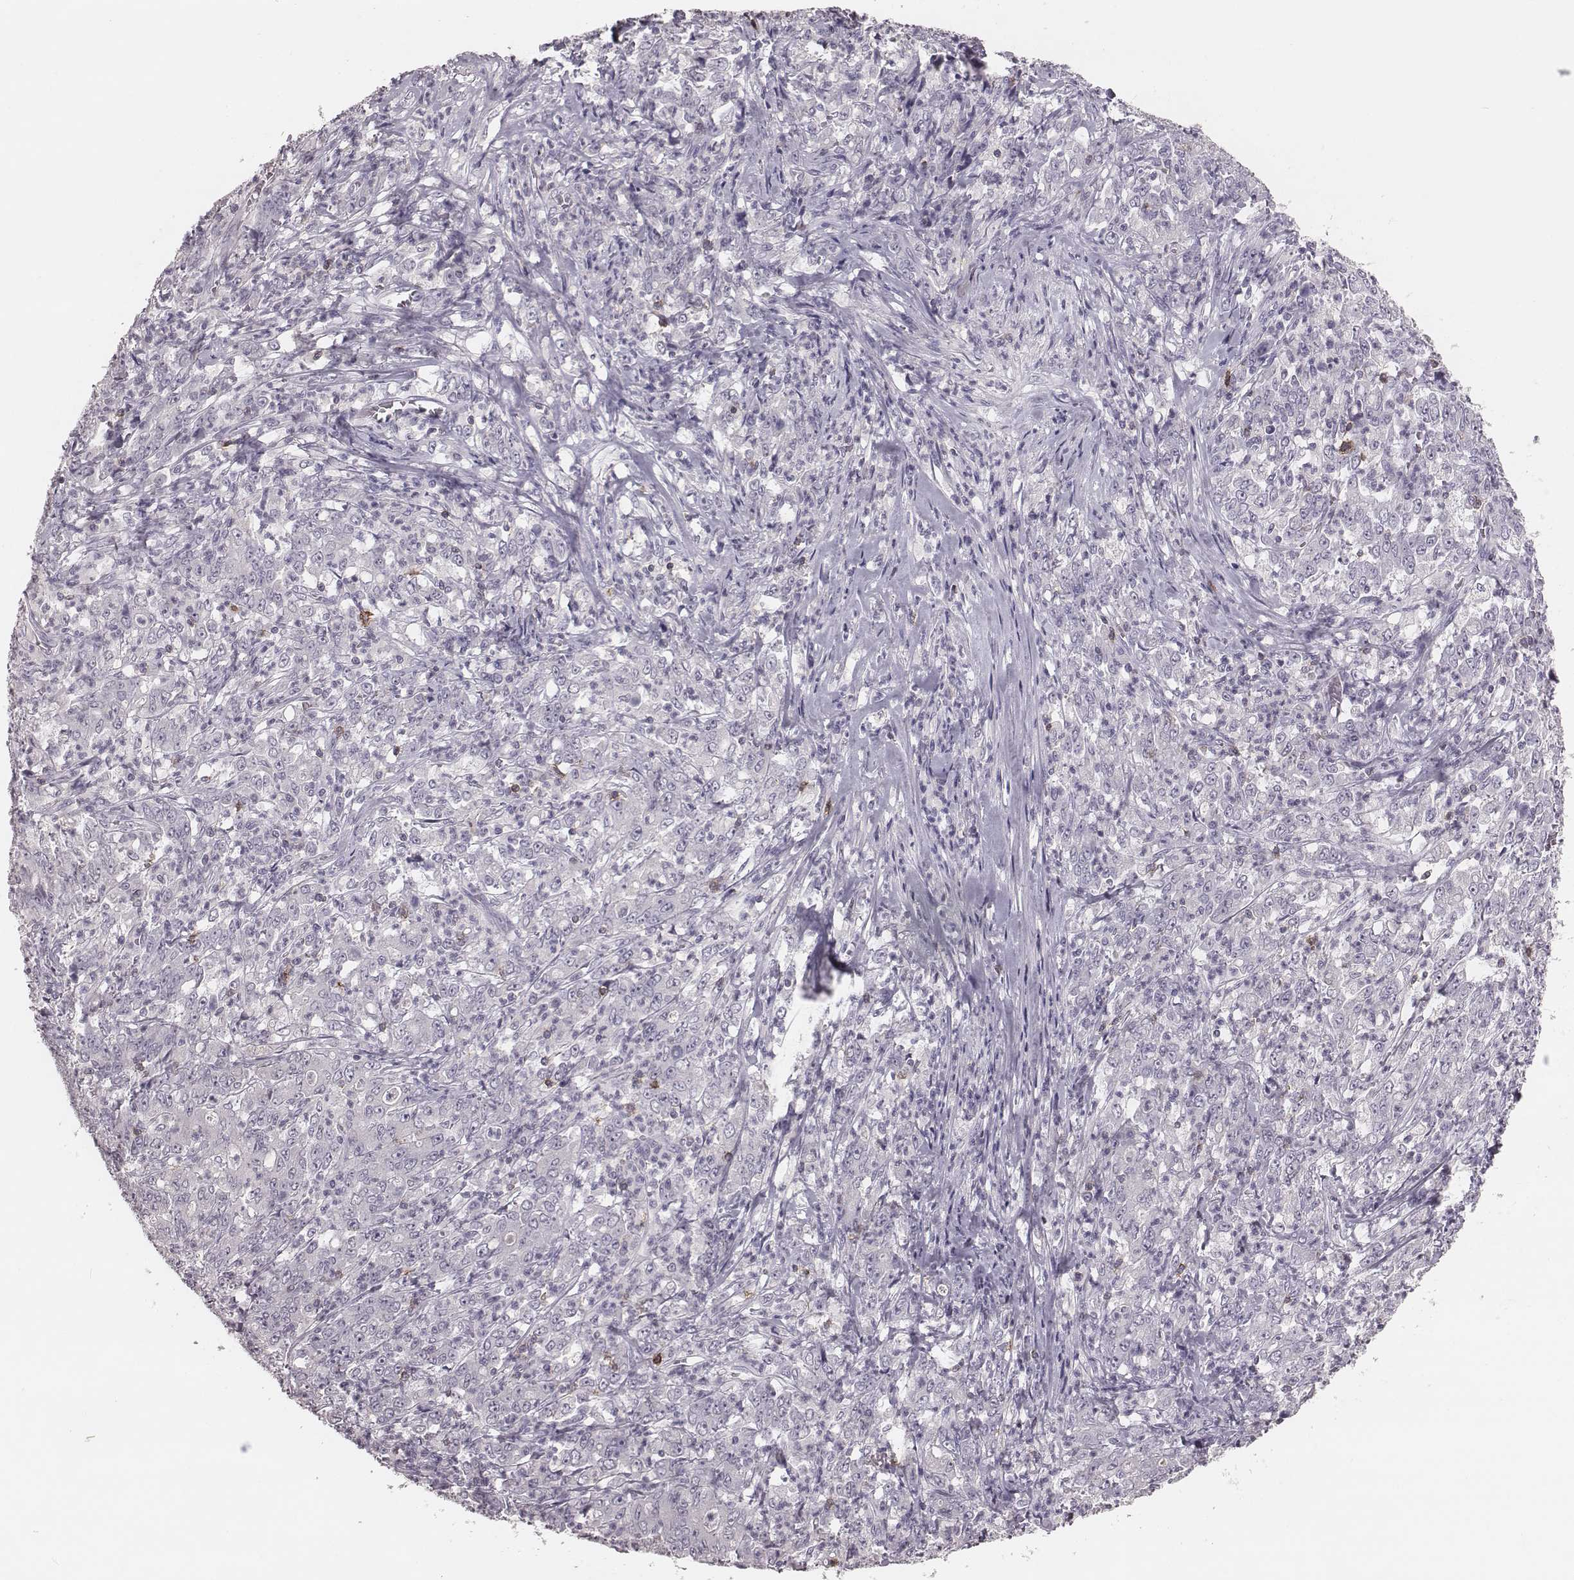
{"staining": {"intensity": "negative", "quantity": "none", "location": "none"}, "tissue": "stomach cancer", "cell_type": "Tumor cells", "image_type": "cancer", "snomed": [{"axis": "morphology", "description": "Adenocarcinoma, NOS"}, {"axis": "topography", "description": "Stomach, lower"}], "caption": "Tumor cells show no significant protein expression in stomach cancer (adenocarcinoma). (Stains: DAB (3,3'-diaminobenzidine) immunohistochemistry (IHC) with hematoxylin counter stain, Microscopy: brightfield microscopy at high magnification).", "gene": "PDCD1", "patient": {"sex": "female", "age": 71}}